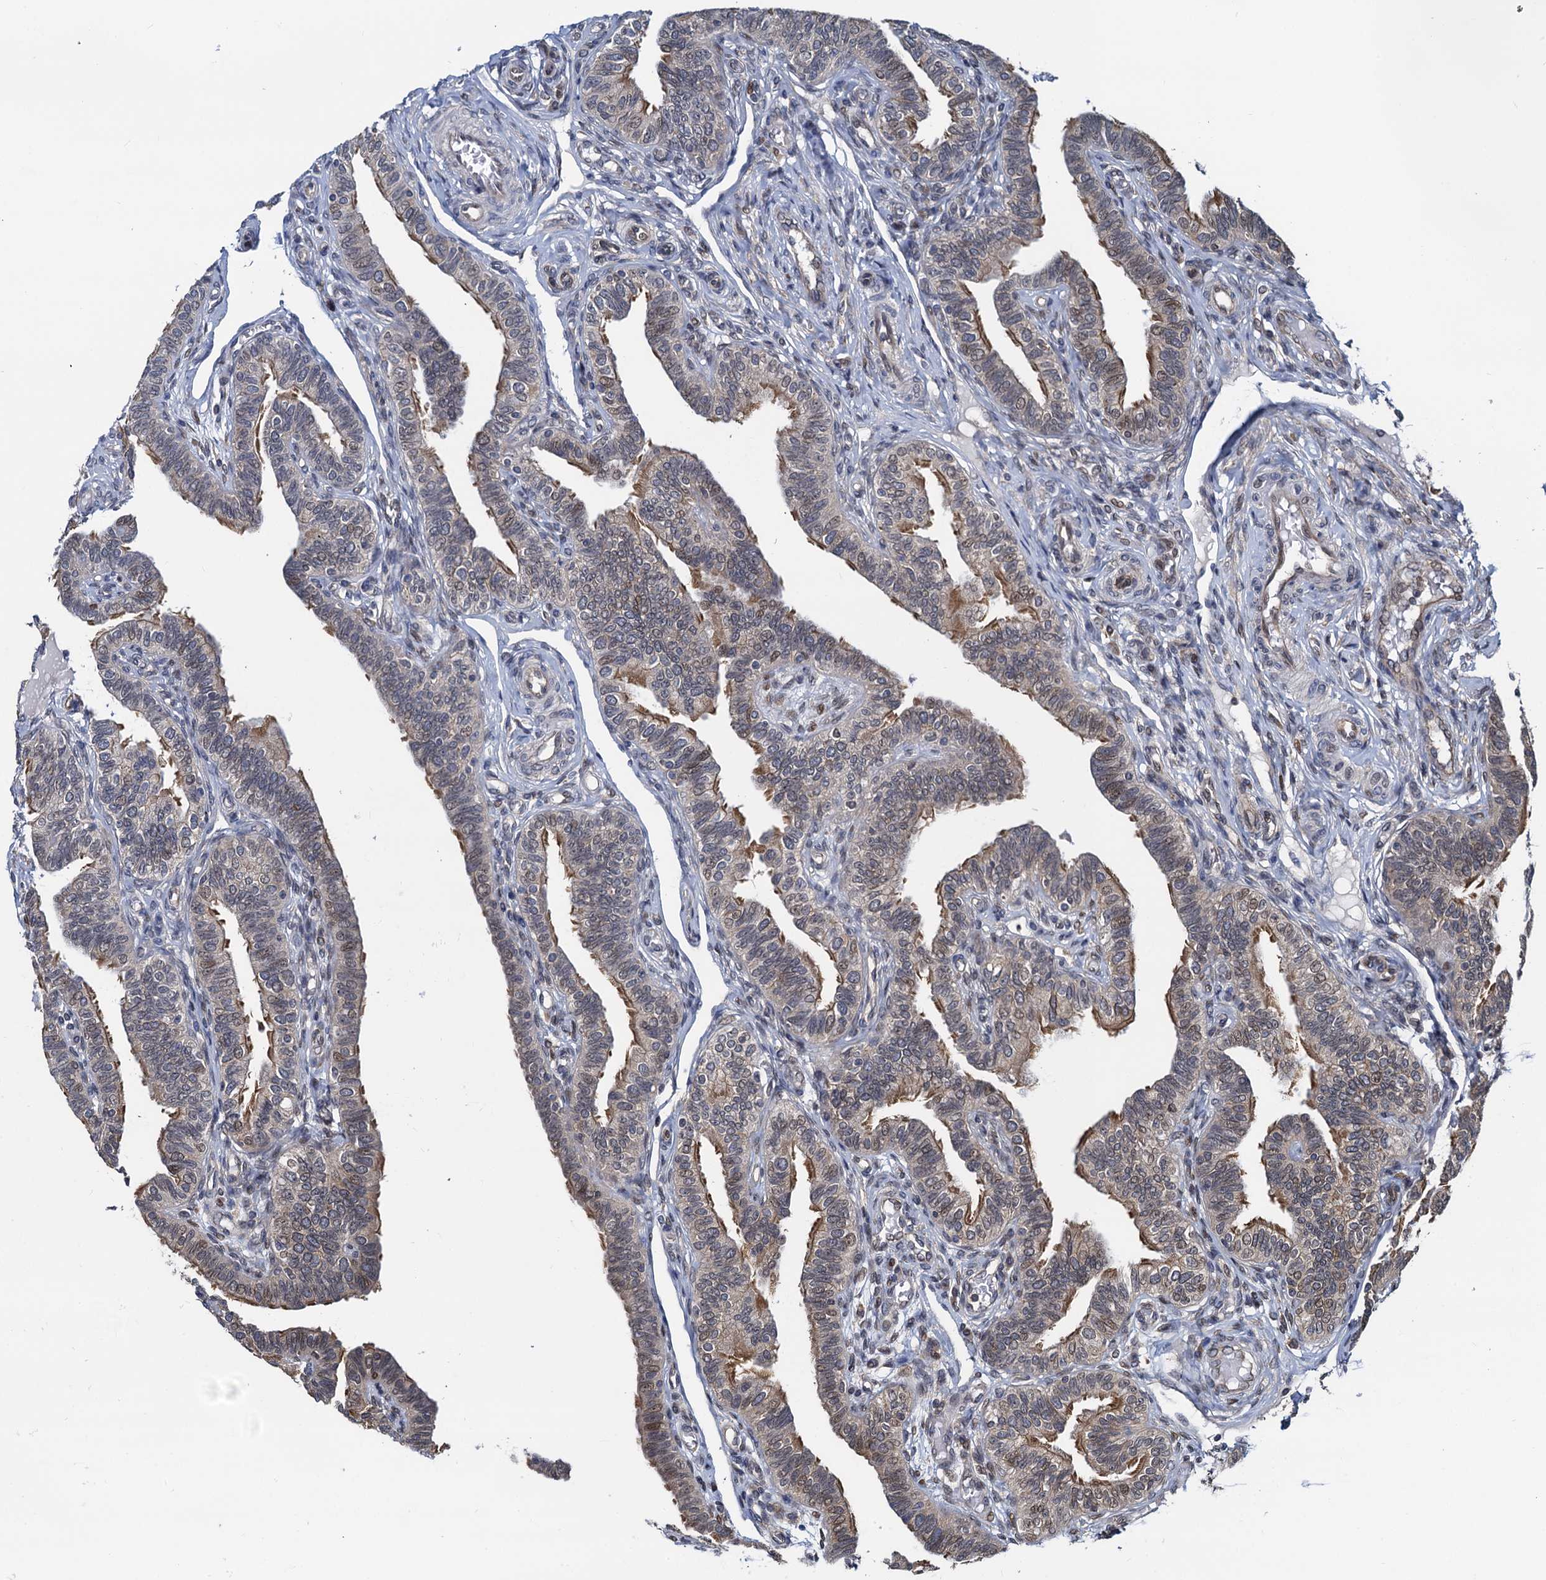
{"staining": {"intensity": "moderate", "quantity": "25%-75%", "location": "cytoplasmic/membranous,nuclear"}, "tissue": "fallopian tube", "cell_type": "Glandular cells", "image_type": "normal", "snomed": [{"axis": "morphology", "description": "Normal tissue, NOS"}, {"axis": "topography", "description": "Fallopian tube"}], "caption": "An image of human fallopian tube stained for a protein demonstrates moderate cytoplasmic/membranous,nuclear brown staining in glandular cells.", "gene": "RNF125", "patient": {"sex": "female", "age": 39}}